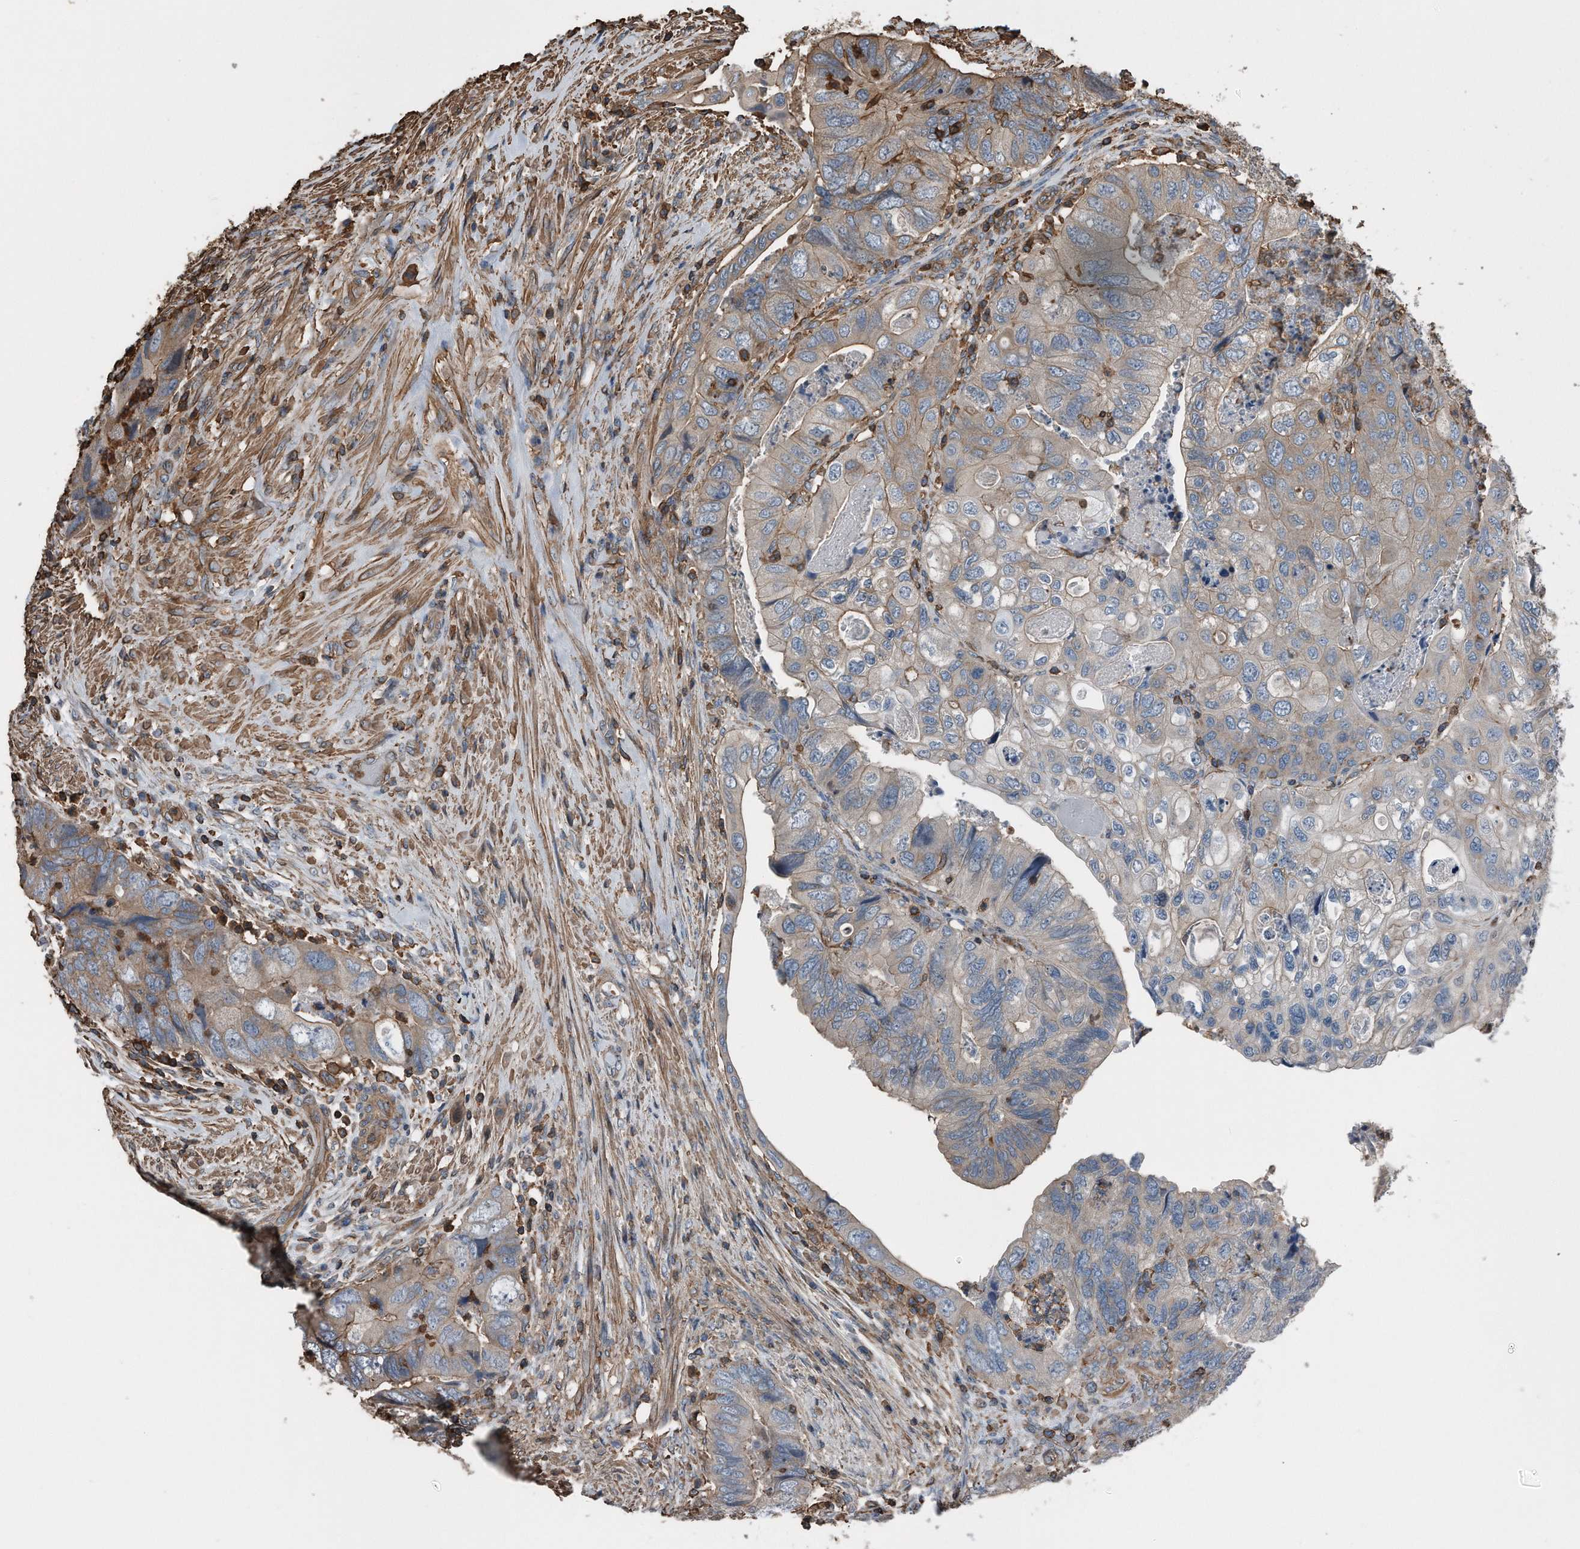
{"staining": {"intensity": "weak", "quantity": ">75%", "location": "cytoplasmic/membranous"}, "tissue": "colorectal cancer", "cell_type": "Tumor cells", "image_type": "cancer", "snomed": [{"axis": "morphology", "description": "Adenocarcinoma, NOS"}, {"axis": "topography", "description": "Rectum"}], "caption": "A low amount of weak cytoplasmic/membranous expression is identified in approximately >75% of tumor cells in adenocarcinoma (colorectal) tissue. (brown staining indicates protein expression, while blue staining denotes nuclei).", "gene": "RSPO3", "patient": {"sex": "male", "age": 63}}